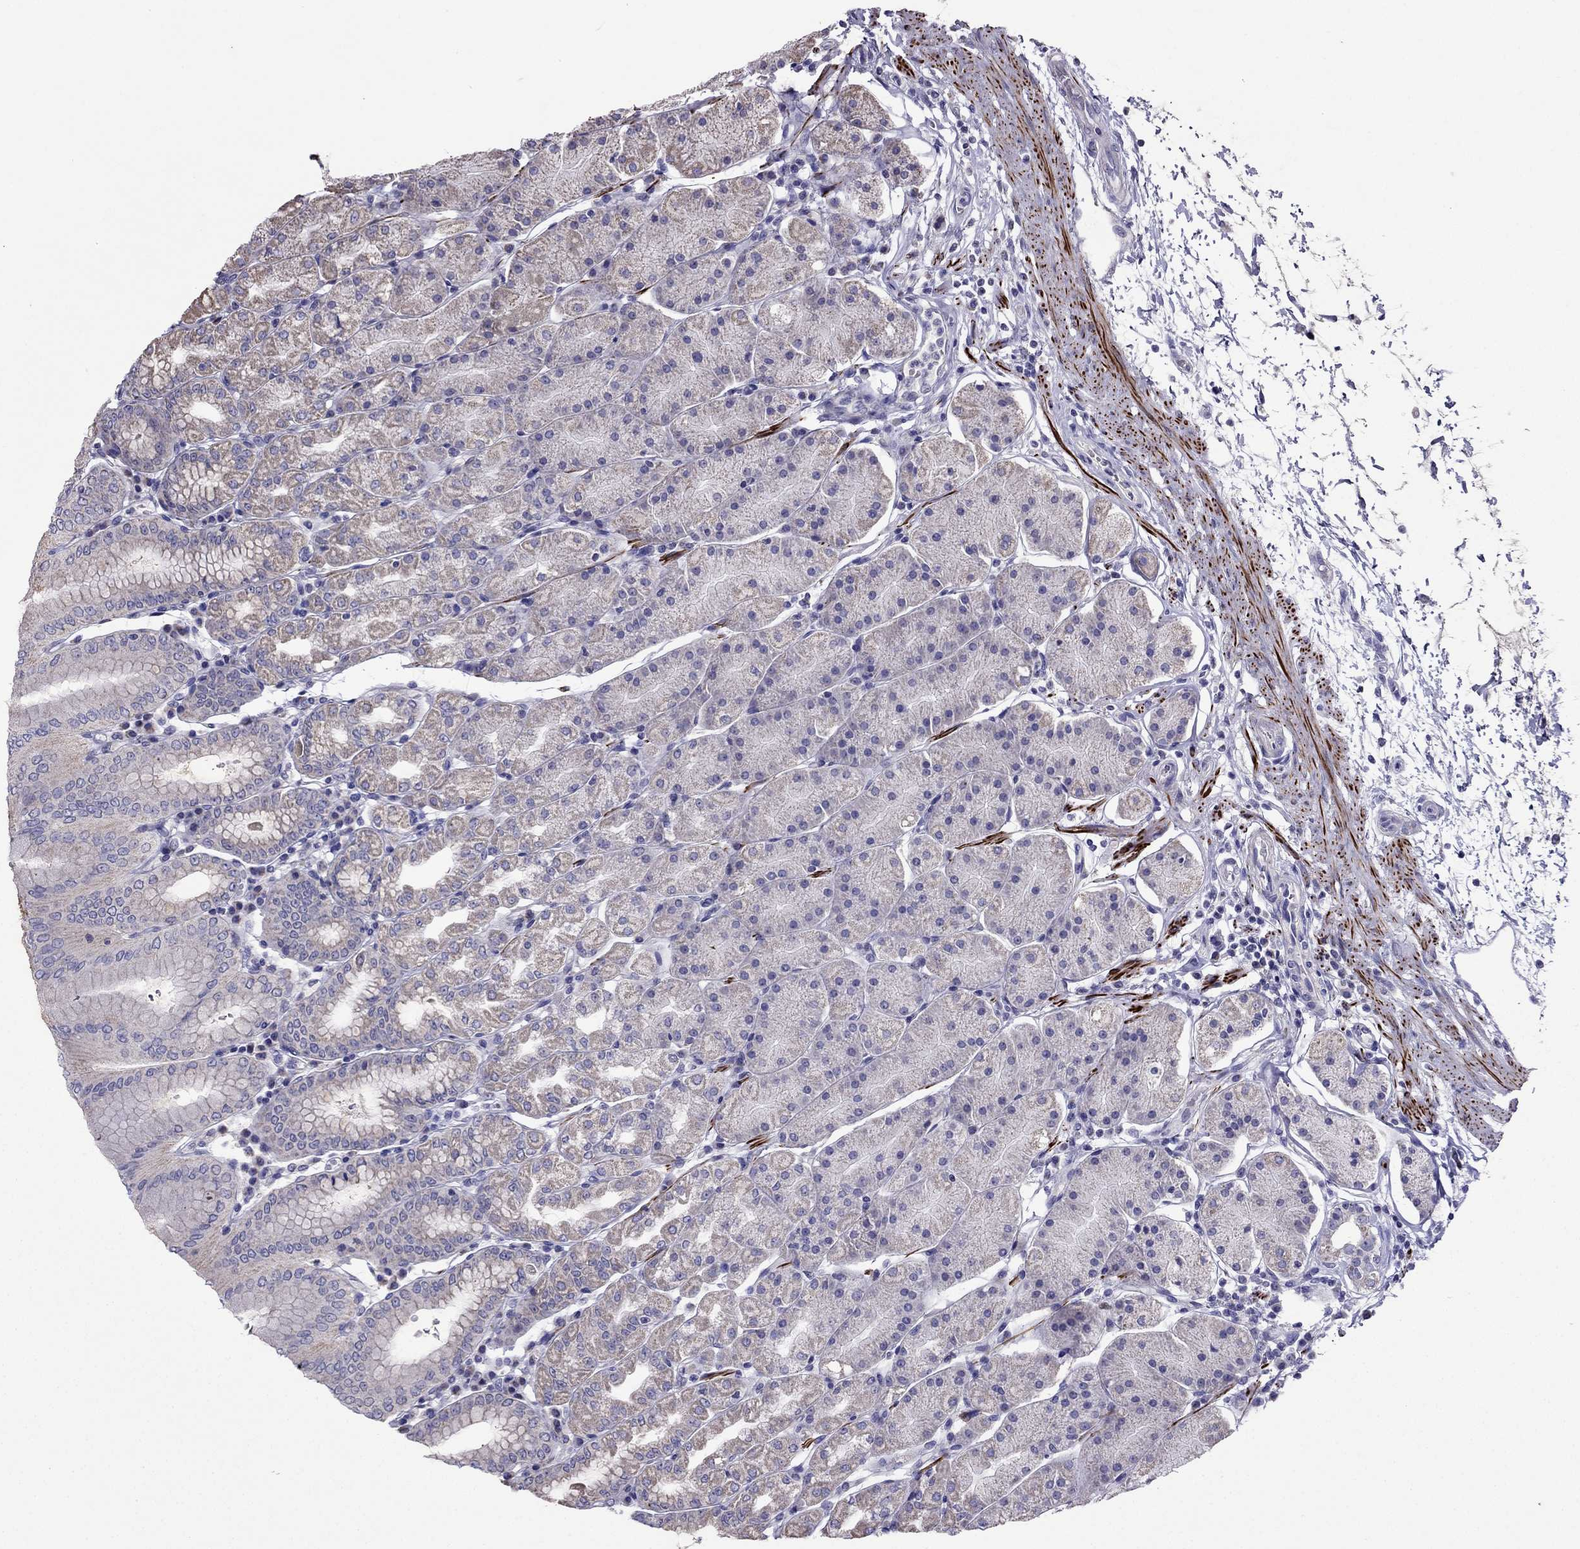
{"staining": {"intensity": "weak", "quantity": "25%-75%", "location": "cytoplasmic/membranous"}, "tissue": "stomach", "cell_type": "Glandular cells", "image_type": "normal", "snomed": [{"axis": "morphology", "description": "Normal tissue, NOS"}, {"axis": "topography", "description": "Stomach"}], "caption": "This is a micrograph of immunohistochemistry staining of unremarkable stomach, which shows weak staining in the cytoplasmic/membranous of glandular cells.", "gene": "DSC1", "patient": {"sex": "male", "age": 54}}